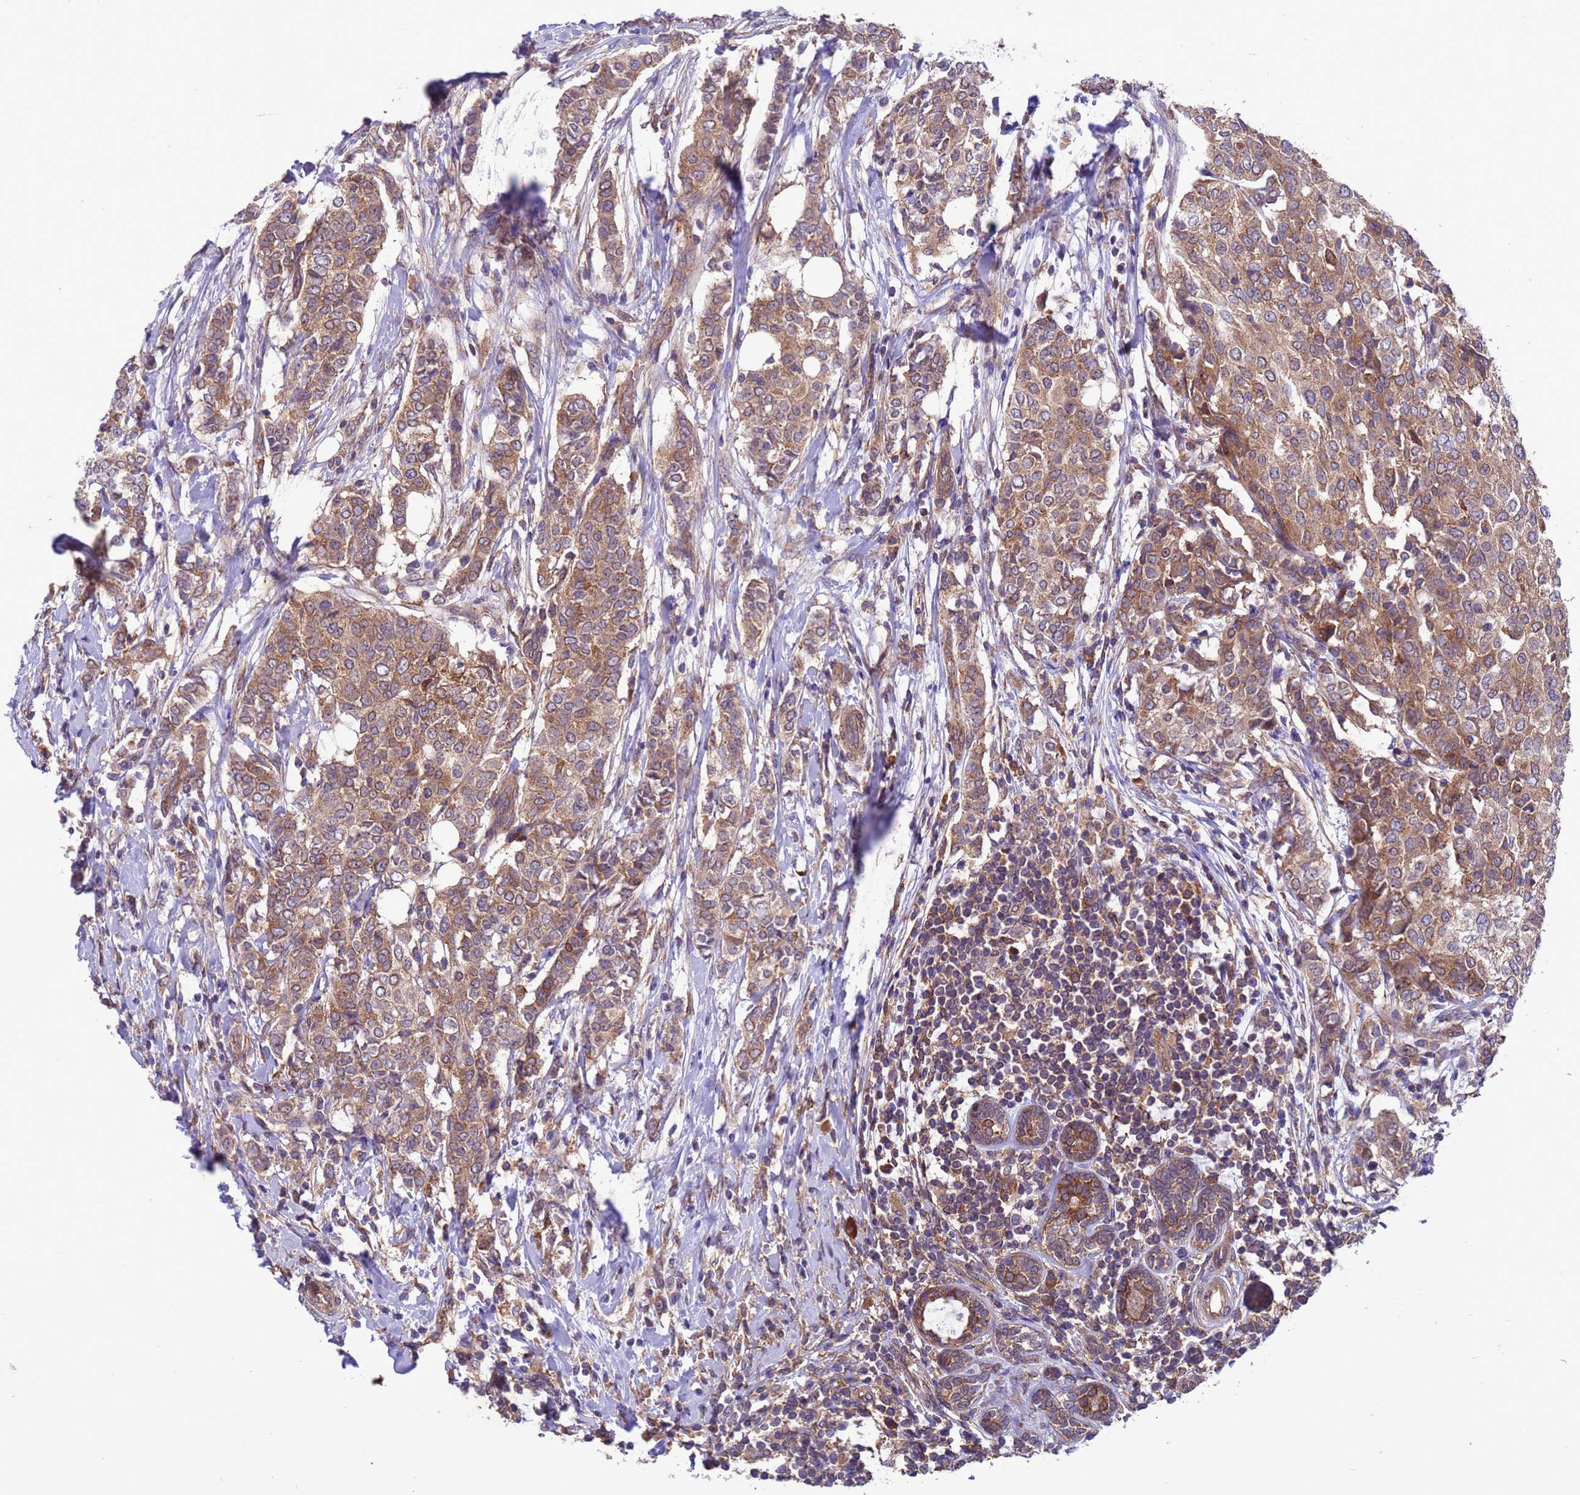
{"staining": {"intensity": "moderate", "quantity": ">75%", "location": "cytoplasmic/membranous"}, "tissue": "breast cancer", "cell_type": "Tumor cells", "image_type": "cancer", "snomed": [{"axis": "morphology", "description": "Lobular carcinoma"}, {"axis": "topography", "description": "Breast"}], "caption": "Immunohistochemical staining of breast cancer demonstrates moderate cytoplasmic/membranous protein staining in approximately >75% of tumor cells. (Brightfield microscopy of DAB IHC at high magnification).", "gene": "ARHGAP12", "patient": {"sex": "female", "age": 51}}